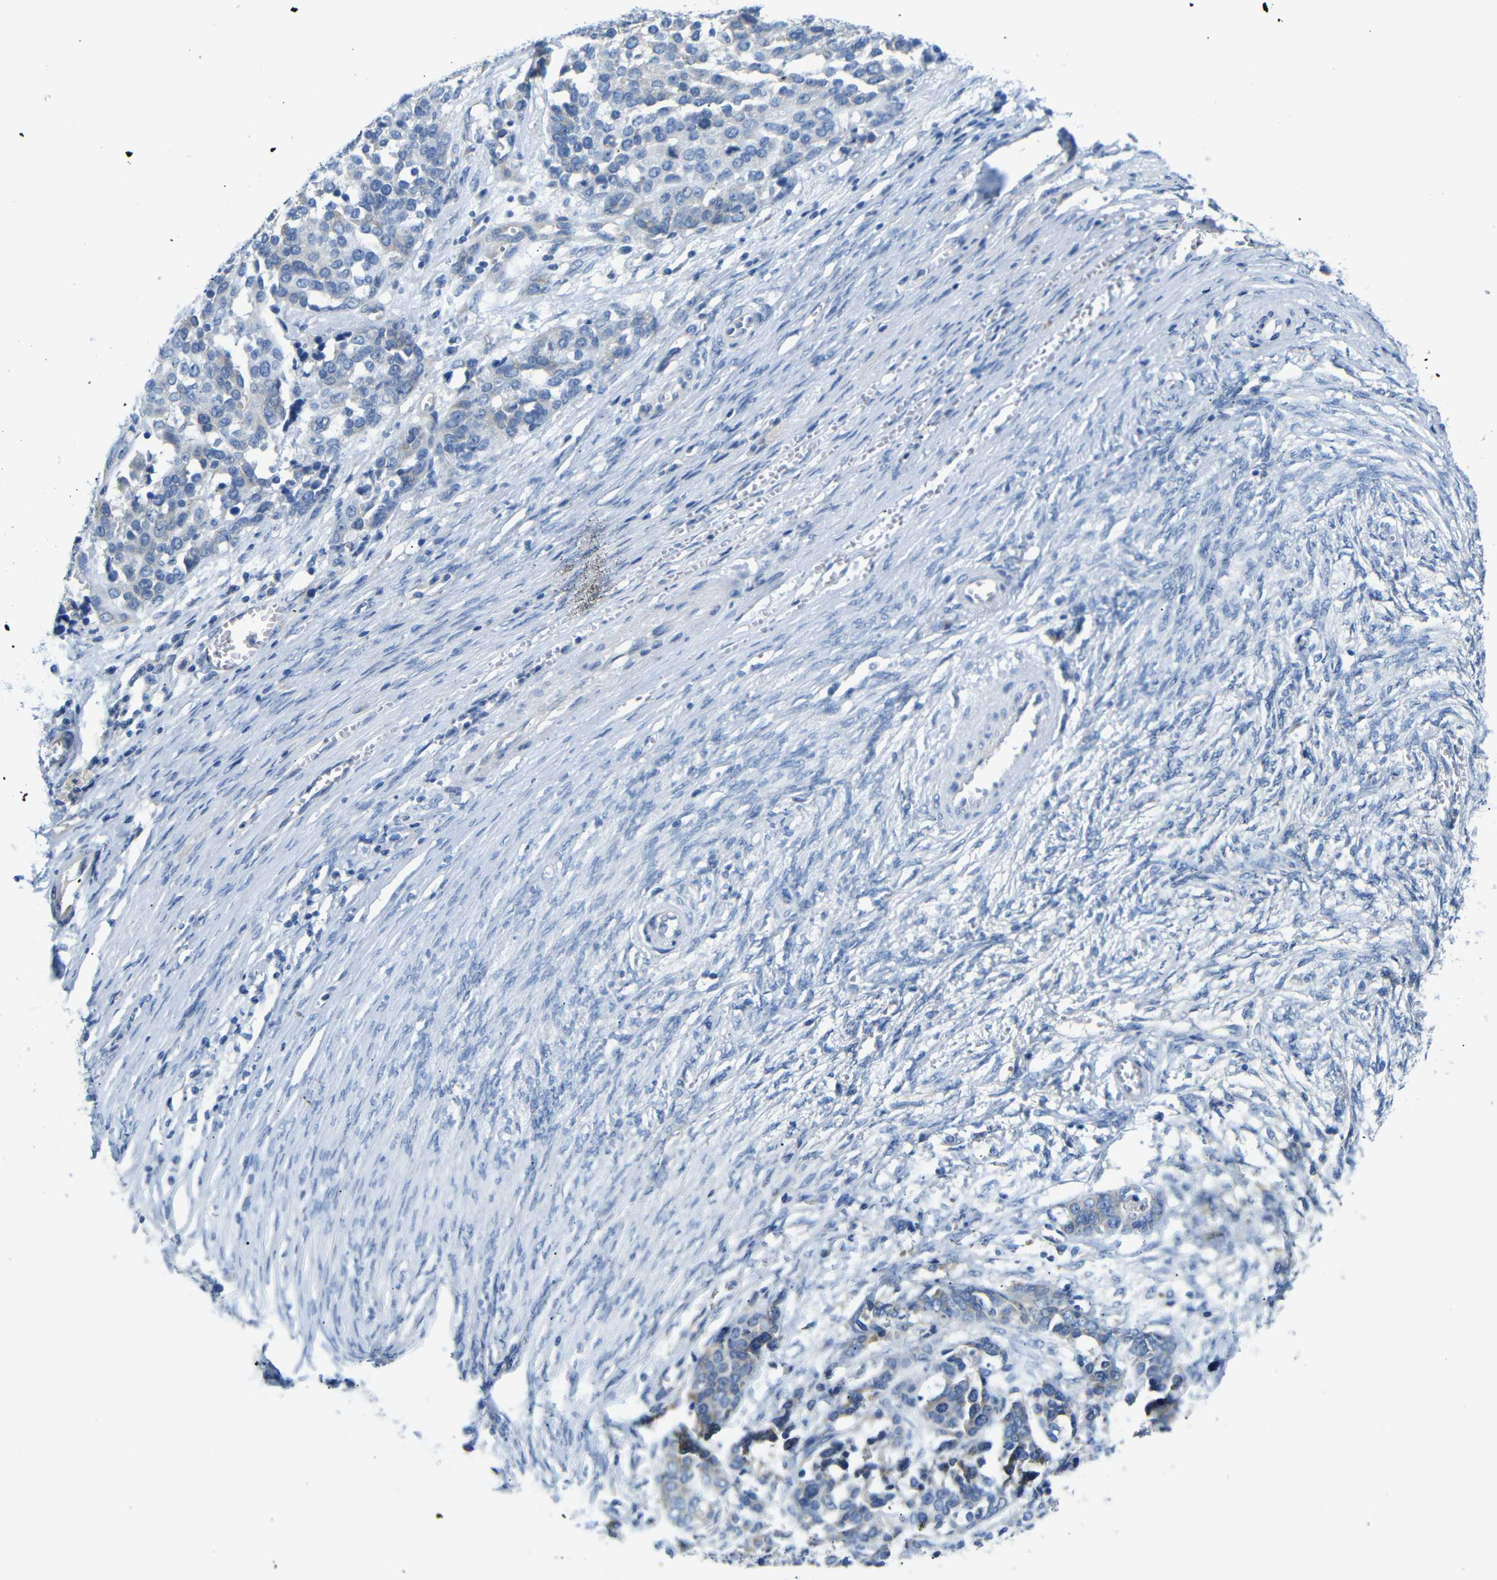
{"staining": {"intensity": "weak", "quantity": ">75%", "location": "cytoplasmic/membranous"}, "tissue": "ovarian cancer", "cell_type": "Tumor cells", "image_type": "cancer", "snomed": [{"axis": "morphology", "description": "Cystadenocarcinoma, serous, NOS"}, {"axis": "topography", "description": "Ovary"}], "caption": "Ovarian cancer stained with immunohistochemistry (IHC) shows weak cytoplasmic/membranous staining in about >75% of tumor cells.", "gene": "DCP1A", "patient": {"sex": "female", "age": 44}}